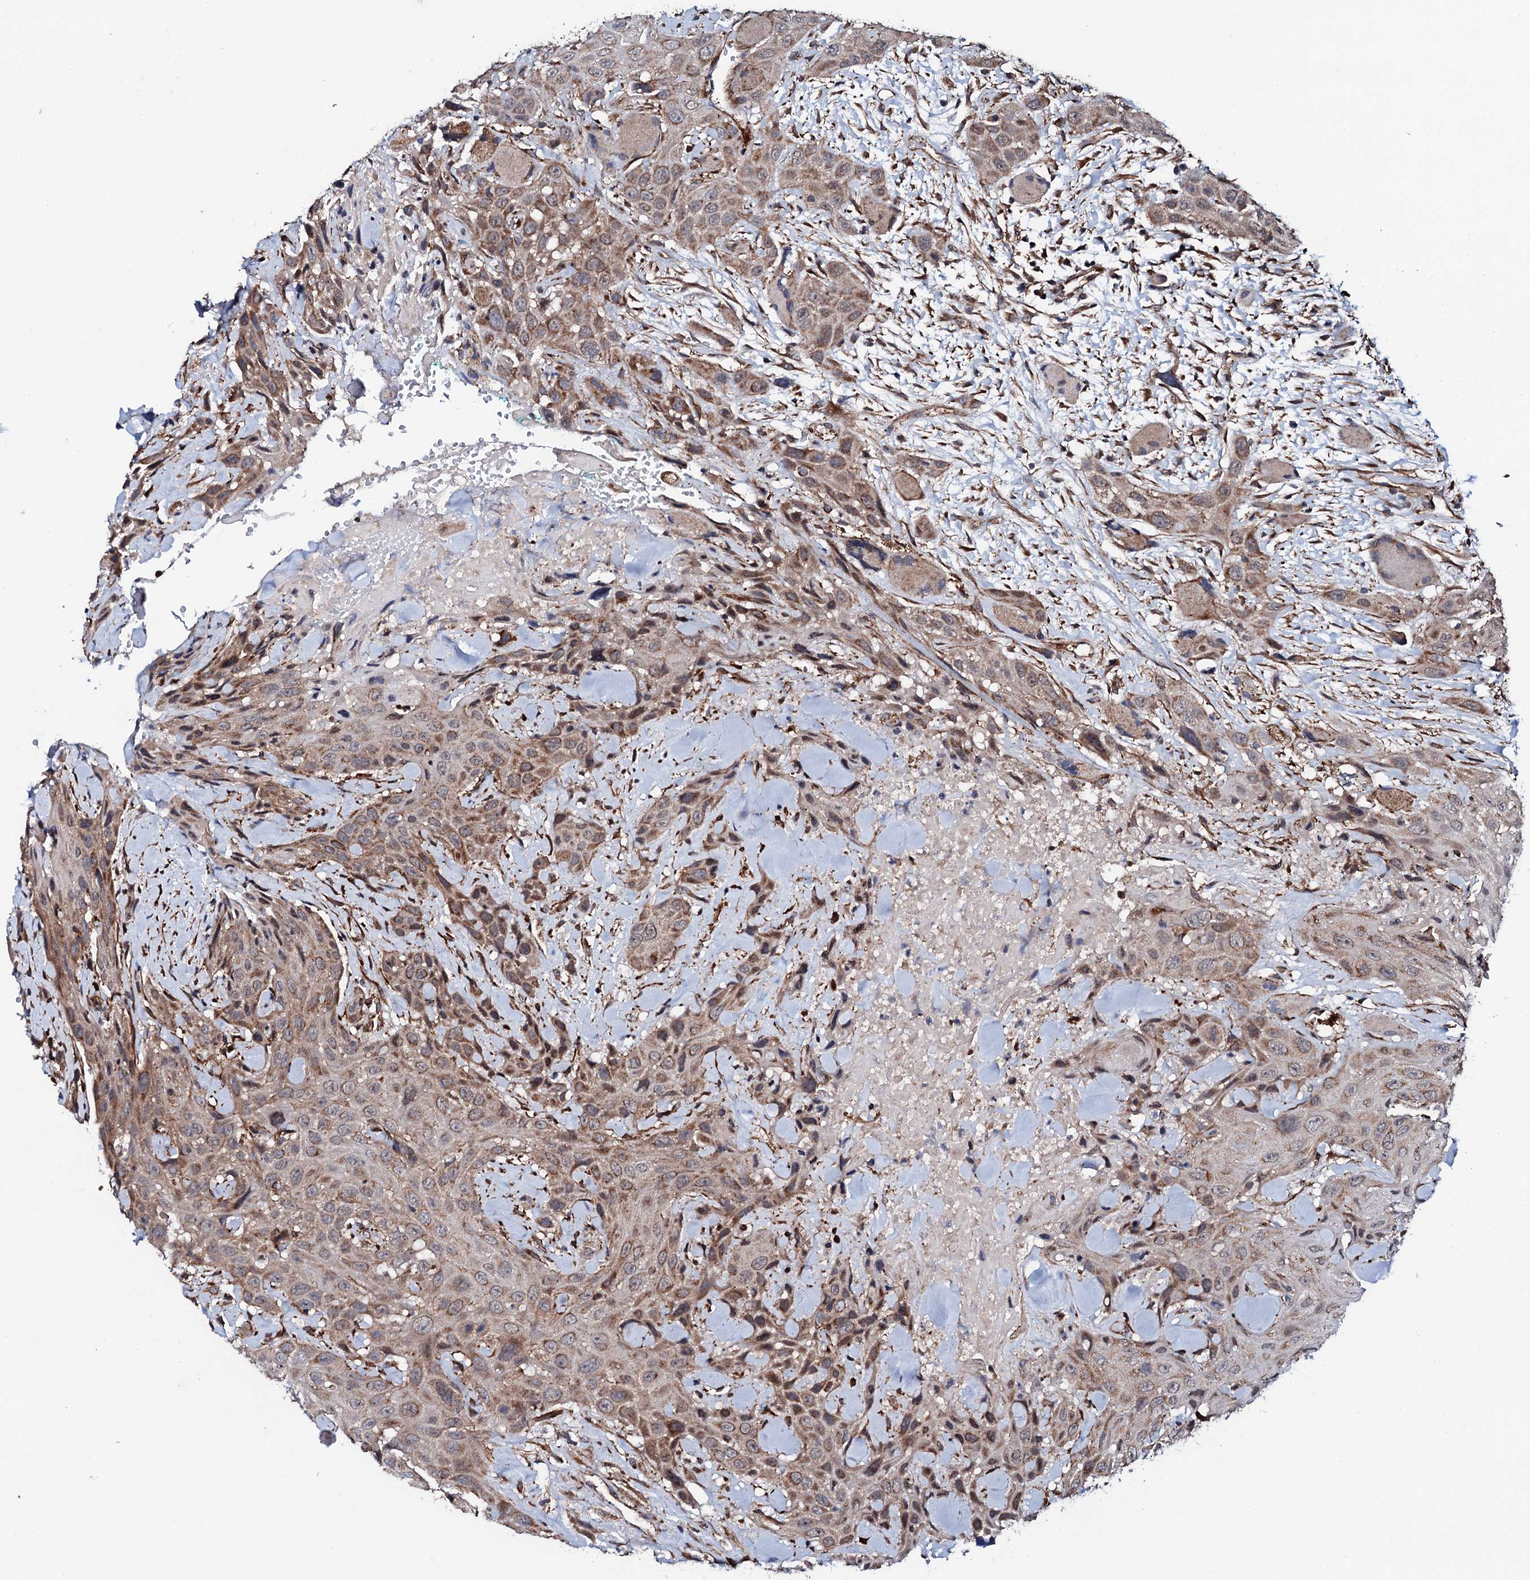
{"staining": {"intensity": "moderate", "quantity": ">75%", "location": "cytoplasmic/membranous"}, "tissue": "head and neck cancer", "cell_type": "Tumor cells", "image_type": "cancer", "snomed": [{"axis": "morphology", "description": "Squamous cell carcinoma, NOS"}, {"axis": "topography", "description": "Head-Neck"}], "caption": "Immunohistochemical staining of human head and neck cancer demonstrates moderate cytoplasmic/membranous protein expression in about >75% of tumor cells.", "gene": "MTIF3", "patient": {"sex": "male", "age": 81}}